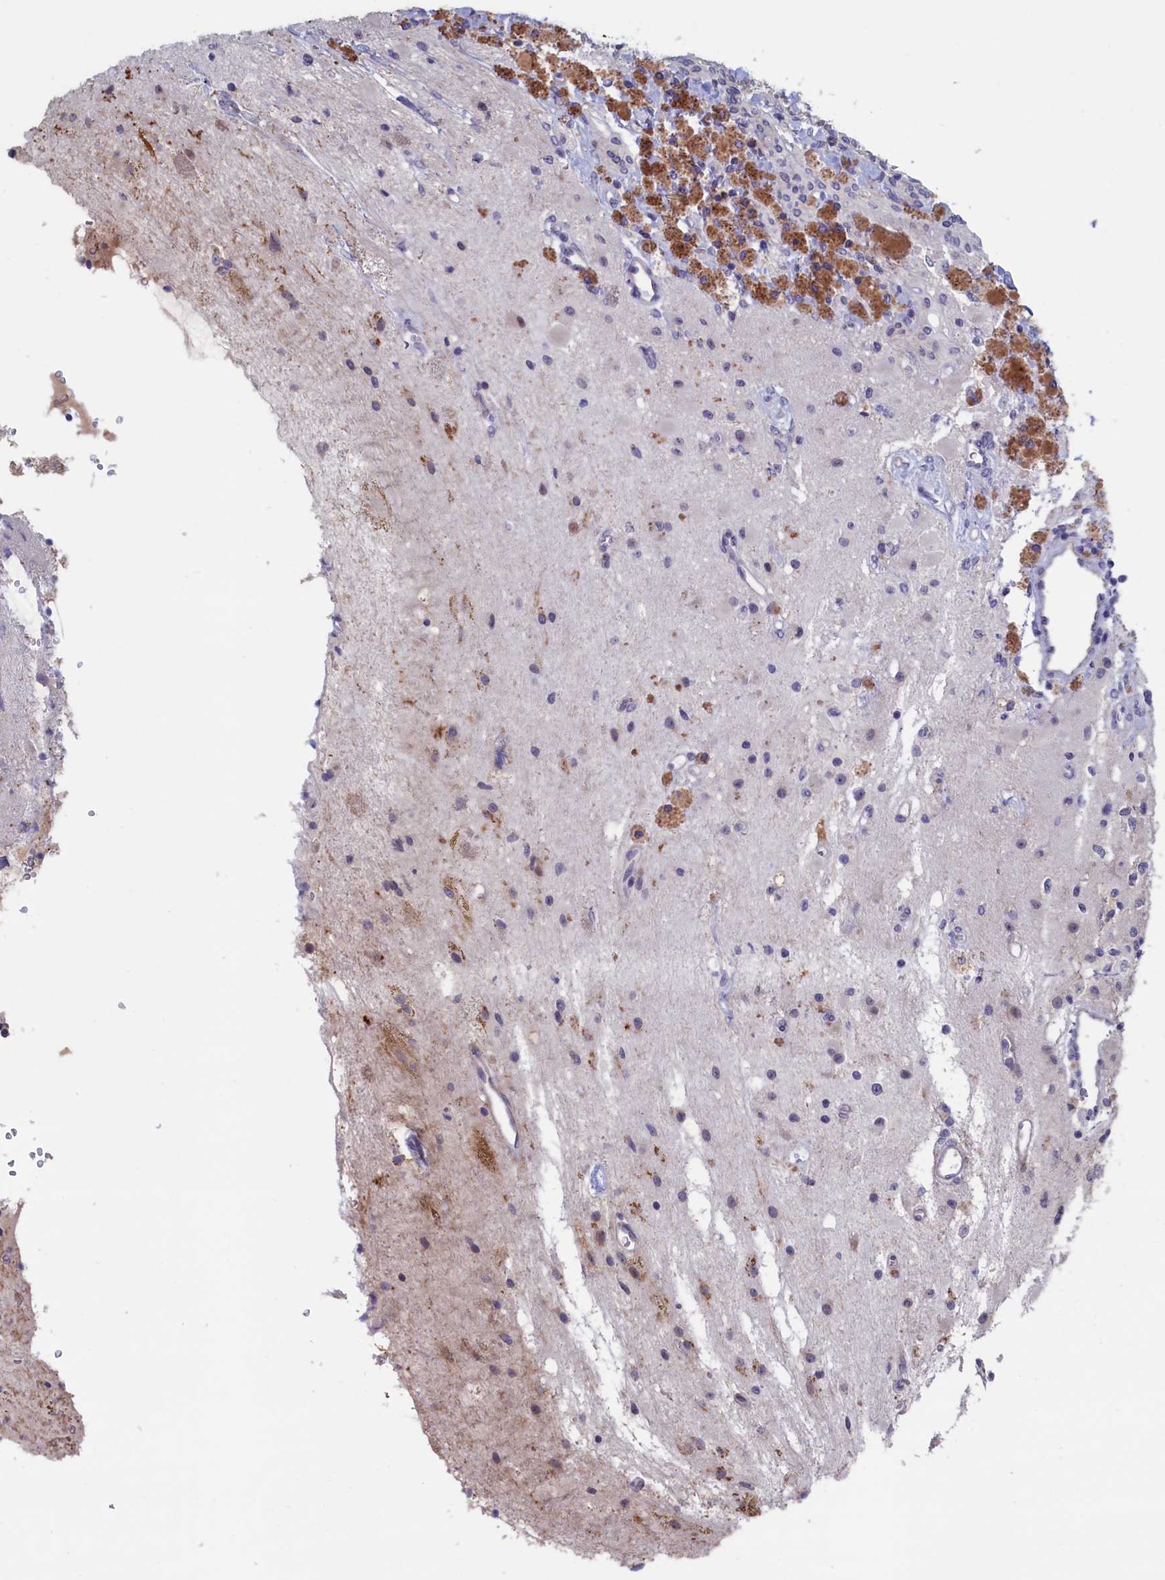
{"staining": {"intensity": "negative", "quantity": "none", "location": "none"}, "tissue": "glioma", "cell_type": "Tumor cells", "image_type": "cancer", "snomed": [{"axis": "morphology", "description": "Glioma, malignant, High grade"}, {"axis": "topography", "description": "Brain"}], "caption": "High magnification brightfield microscopy of malignant glioma (high-grade) stained with DAB (3,3'-diaminobenzidine) (brown) and counterstained with hematoxylin (blue): tumor cells show no significant expression. Brightfield microscopy of immunohistochemistry (IHC) stained with DAB (3,3'-diaminobenzidine) (brown) and hematoxylin (blue), captured at high magnification.", "gene": "LSG1", "patient": {"sex": "male", "age": 34}}